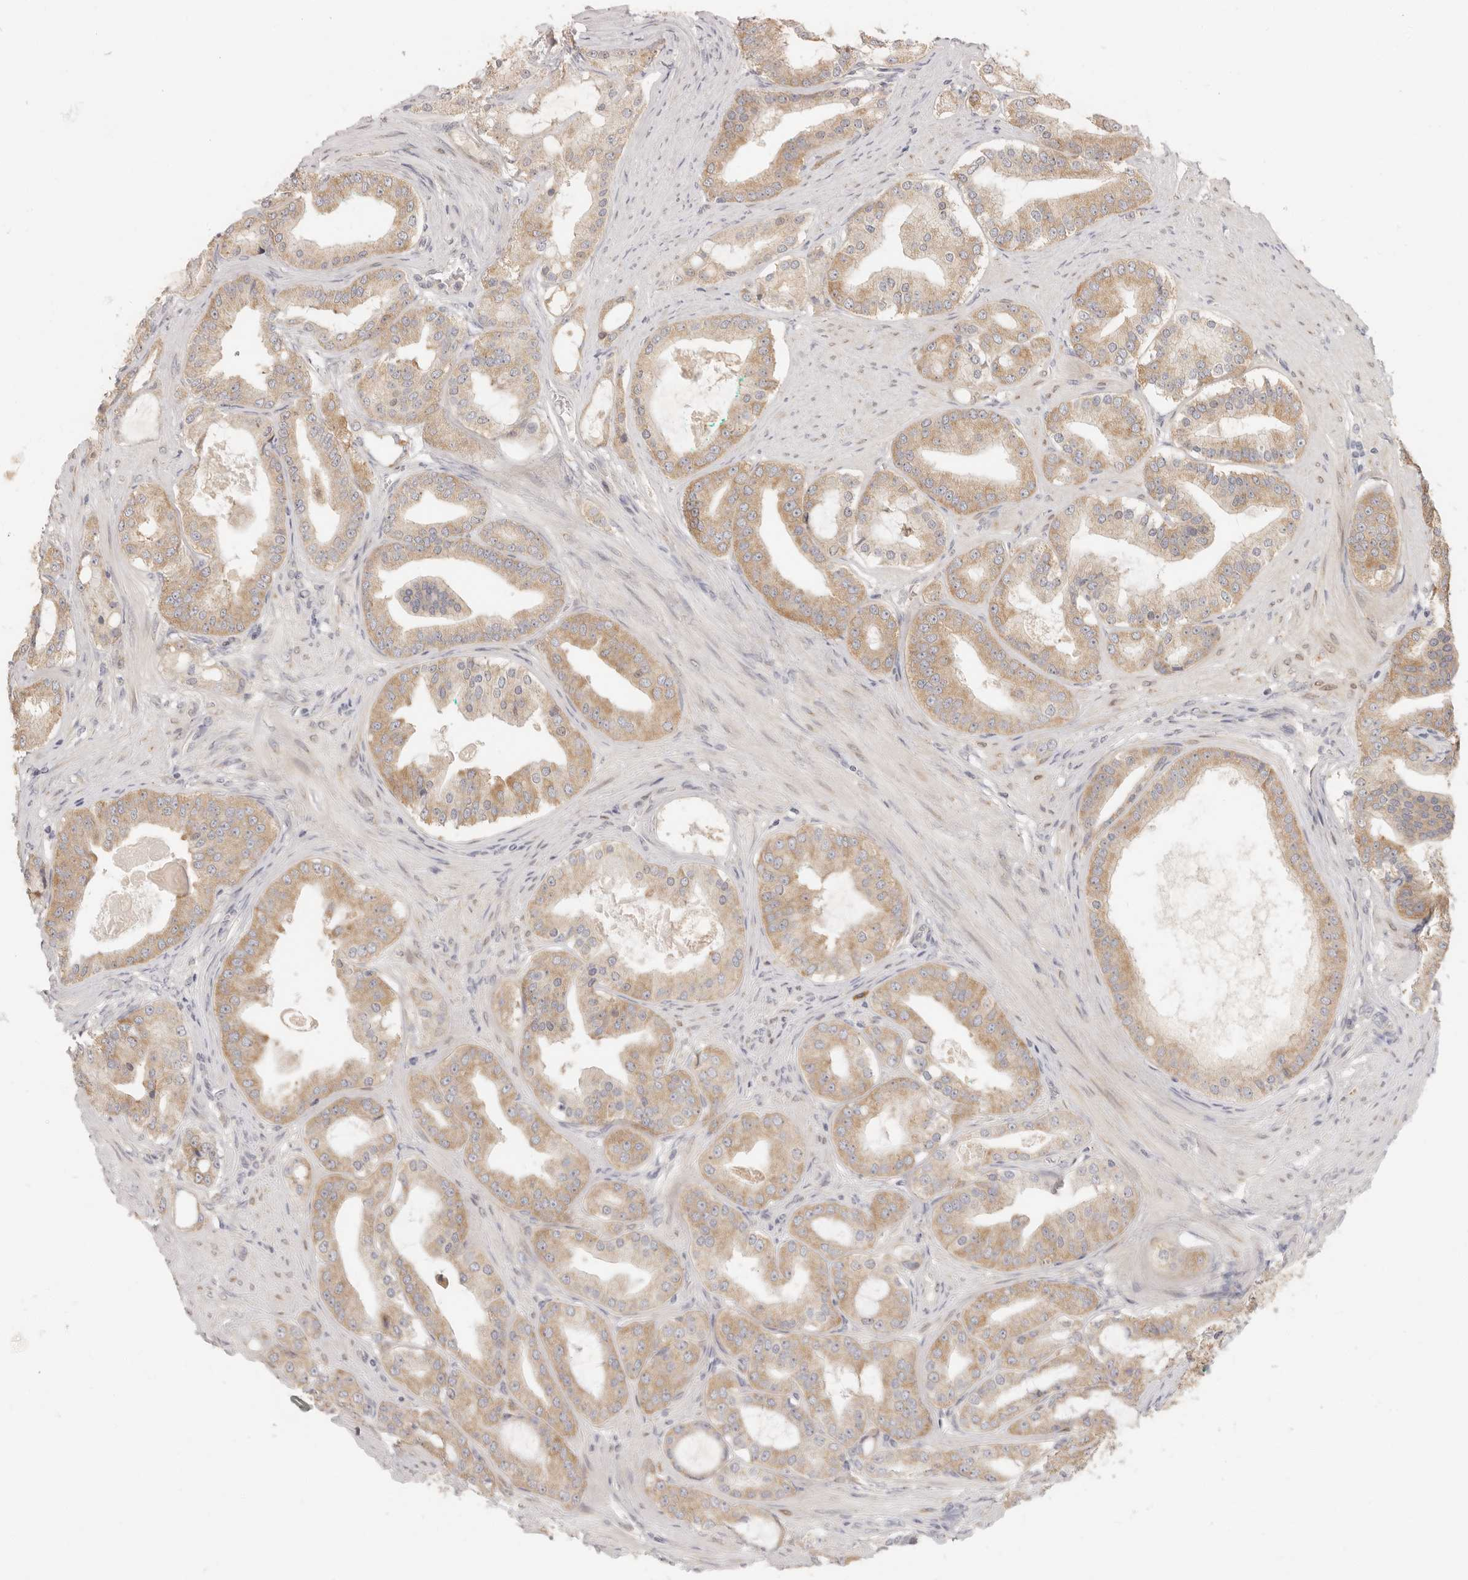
{"staining": {"intensity": "moderate", "quantity": ">75%", "location": "cytoplasmic/membranous"}, "tissue": "prostate cancer", "cell_type": "Tumor cells", "image_type": "cancer", "snomed": [{"axis": "morphology", "description": "Adenocarcinoma, High grade"}, {"axis": "topography", "description": "Prostate"}], "caption": "DAB immunohistochemical staining of human prostate cancer reveals moderate cytoplasmic/membranous protein staining in approximately >75% of tumor cells.", "gene": "PABPC4", "patient": {"sex": "male", "age": 60}}